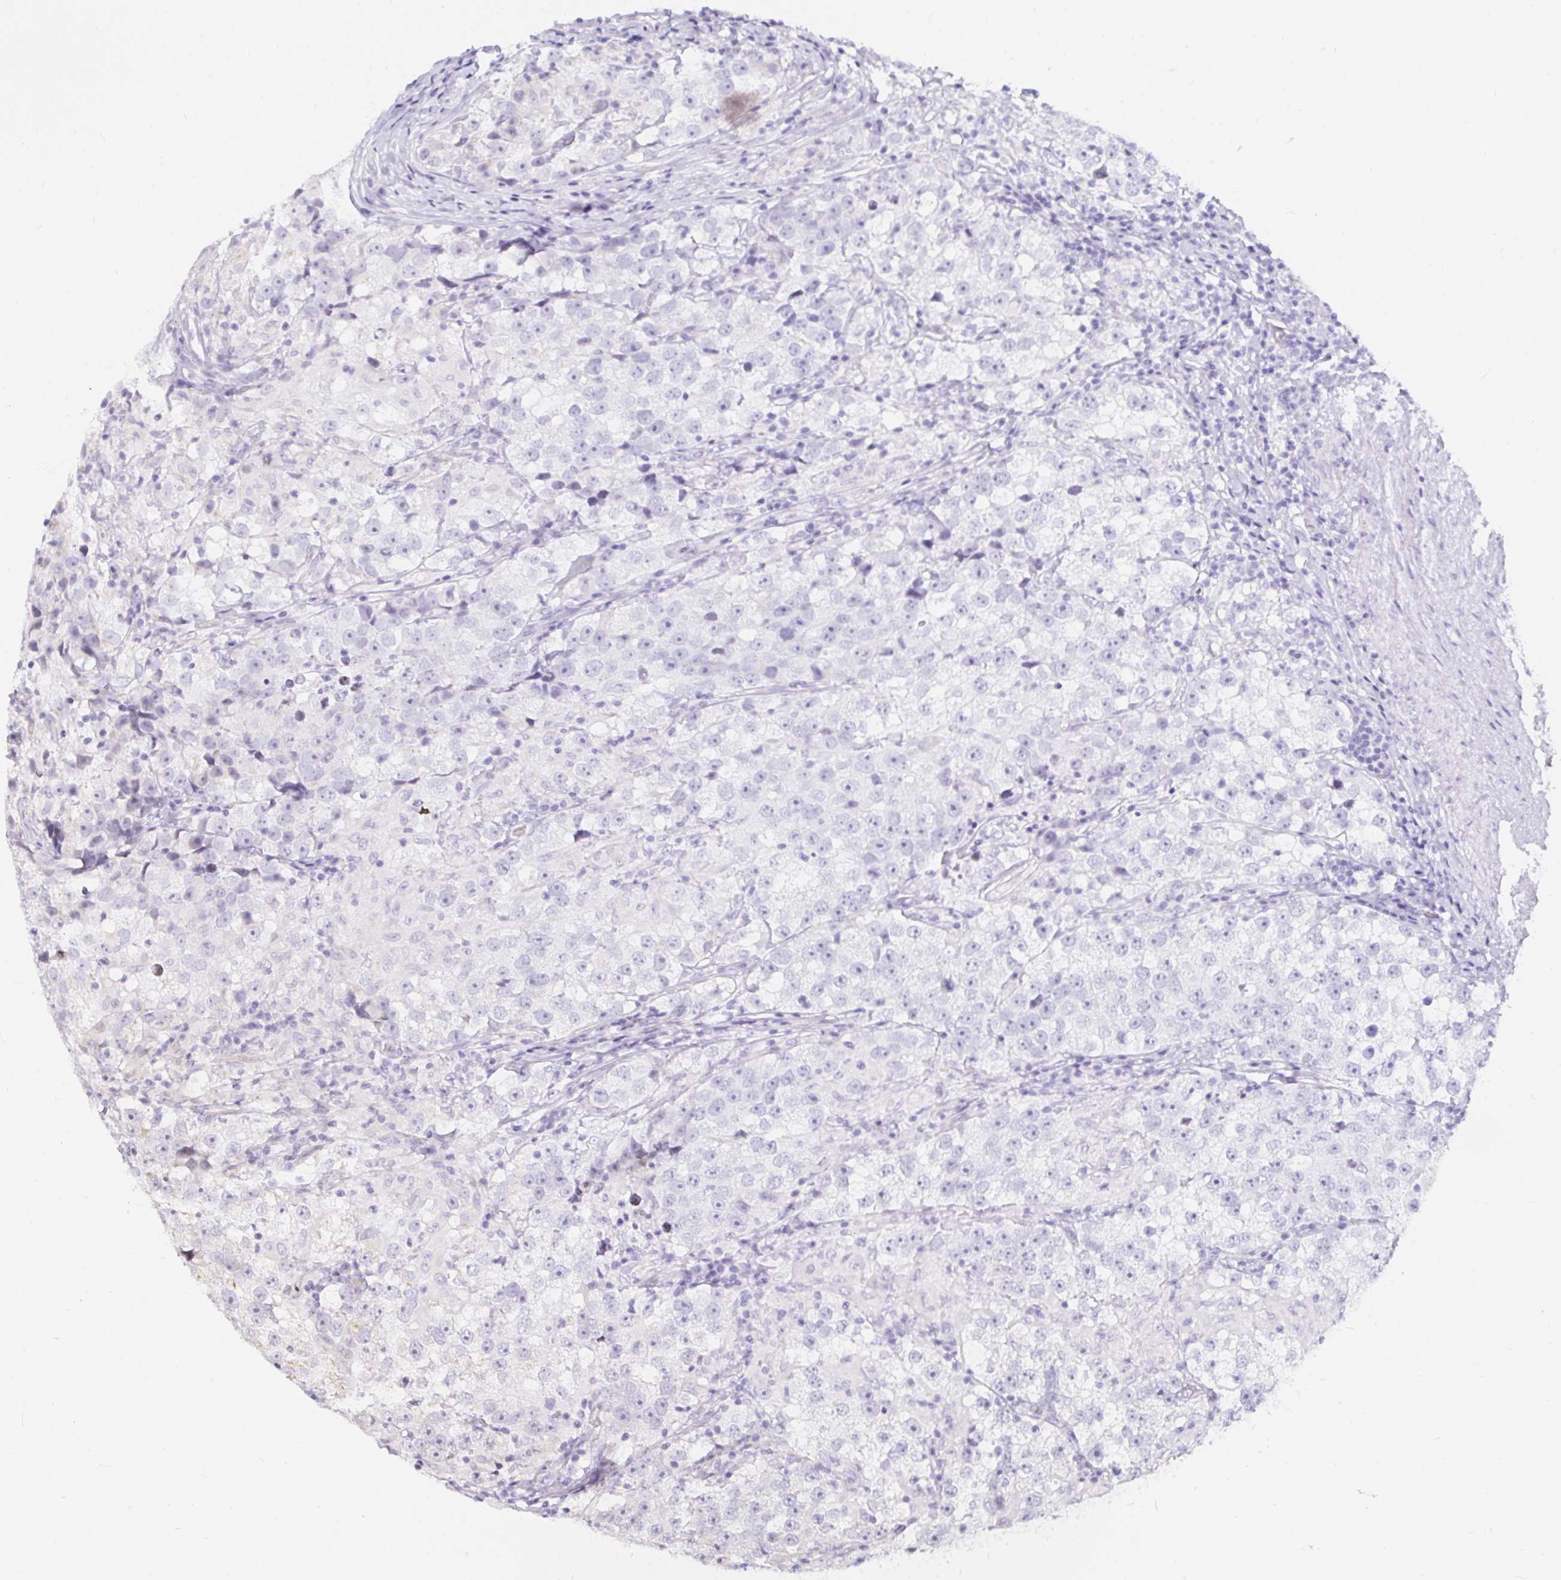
{"staining": {"intensity": "negative", "quantity": "none", "location": "none"}, "tissue": "testis cancer", "cell_type": "Tumor cells", "image_type": "cancer", "snomed": [{"axis": "morphology", "description": "Seminoma, NOS"}, {"axis": "topography", "description": "Testis"}], "caption": "Testis cancer was stained to show a protein in brown. There is no significant positivity in tumor cells. The staining is performed using DAB brown chromogen with nuclei counter-stained in using hematoxylin.", "gene": "CAPSL", "patient": {"sex": "male", "age": 46}}